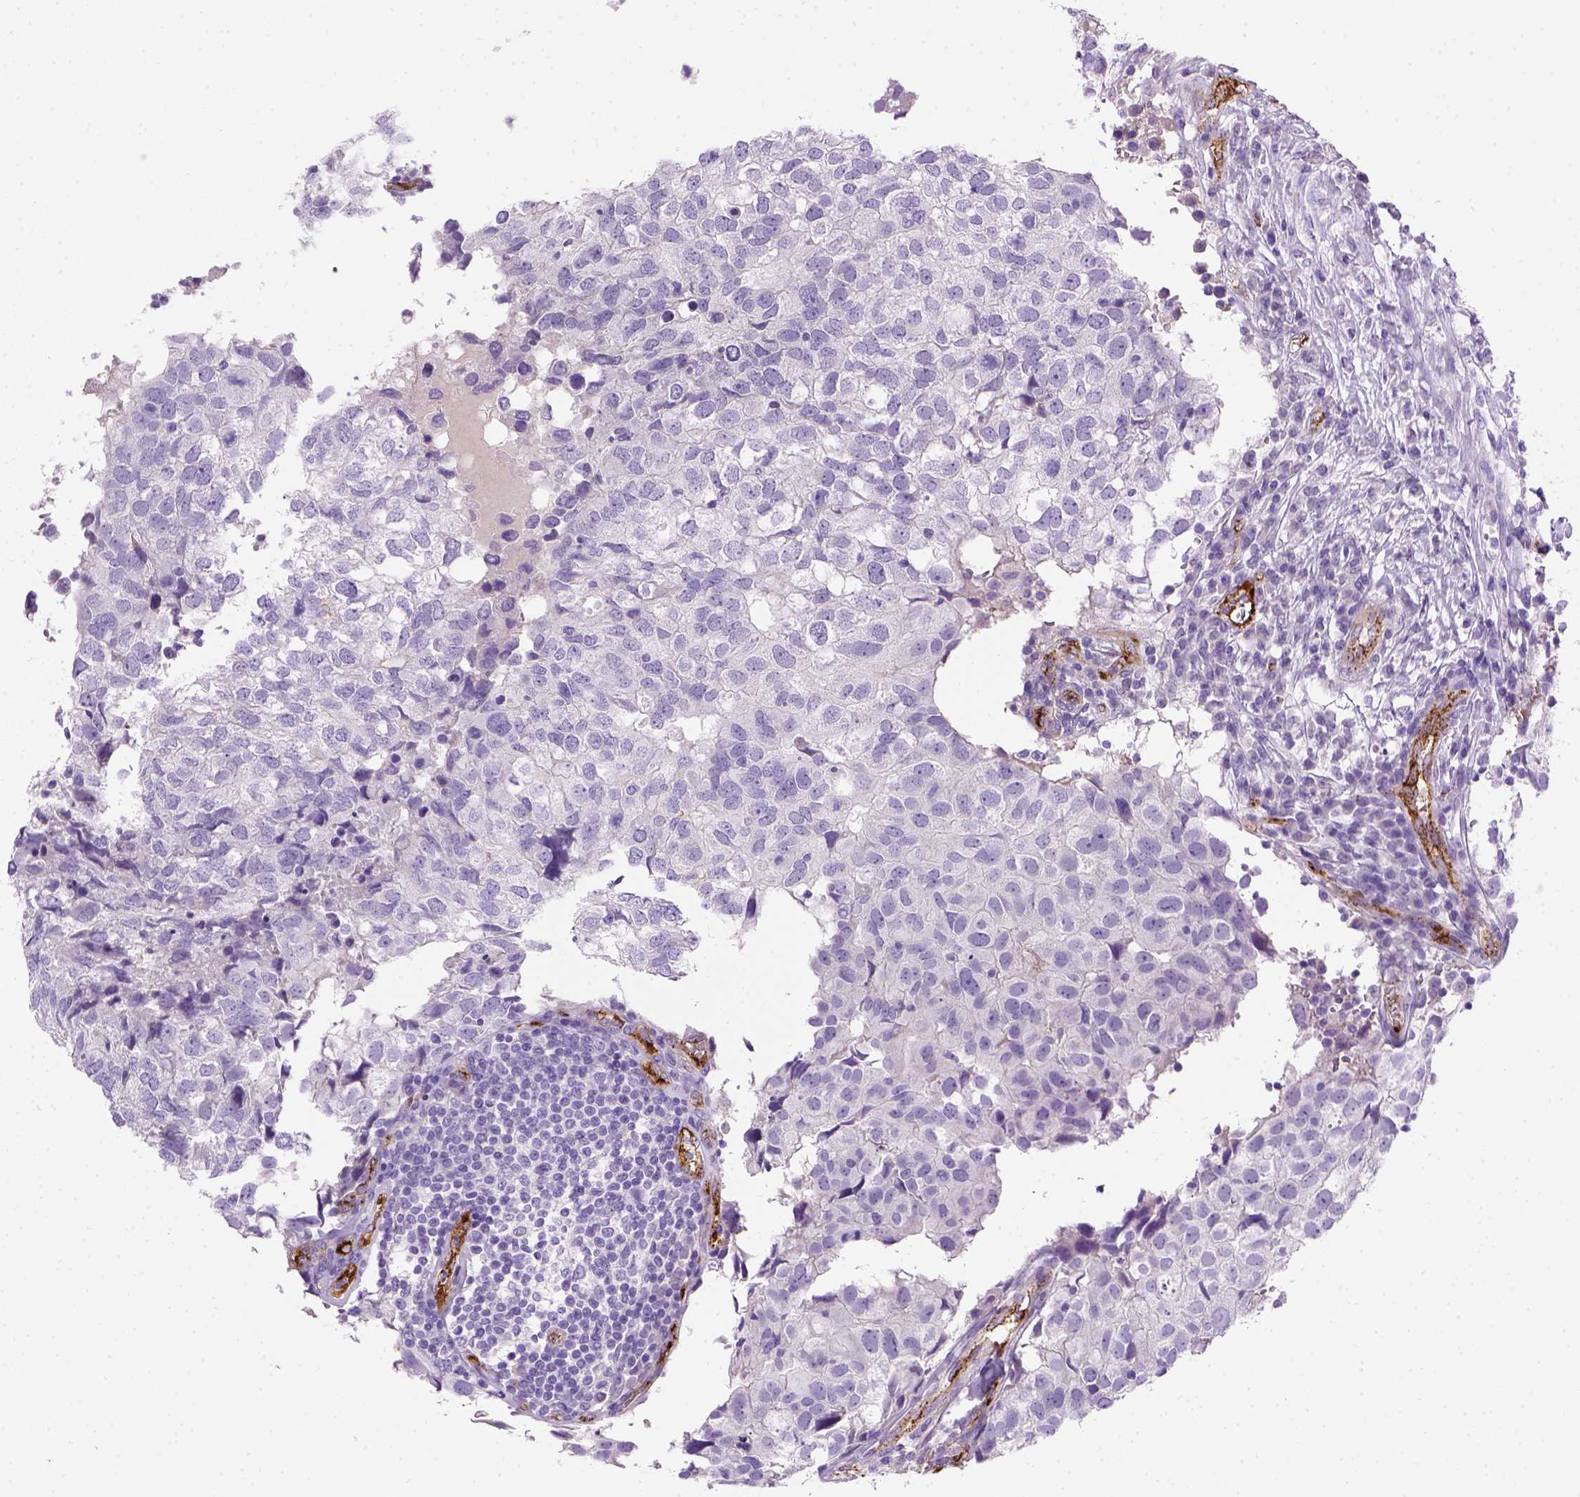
{"staining": {"intensity": "negative", "quantity": "none", "location": "none"}, "tissue": "breast cancer", "cell_type": "Tumor cells", "image_type": "cancer", "snomed": [{"axis": "morphology", "description": "Duct carcinoma"}, {"axis": "topography", "description": "Breast"}], "caption": "Histopathology image shows no protein expression in tumor cells of breast cancer (infiltrating ductal carcinoma) tissue.", "gene": "VWF", "patient": {"sex": "female", "age": 30}}